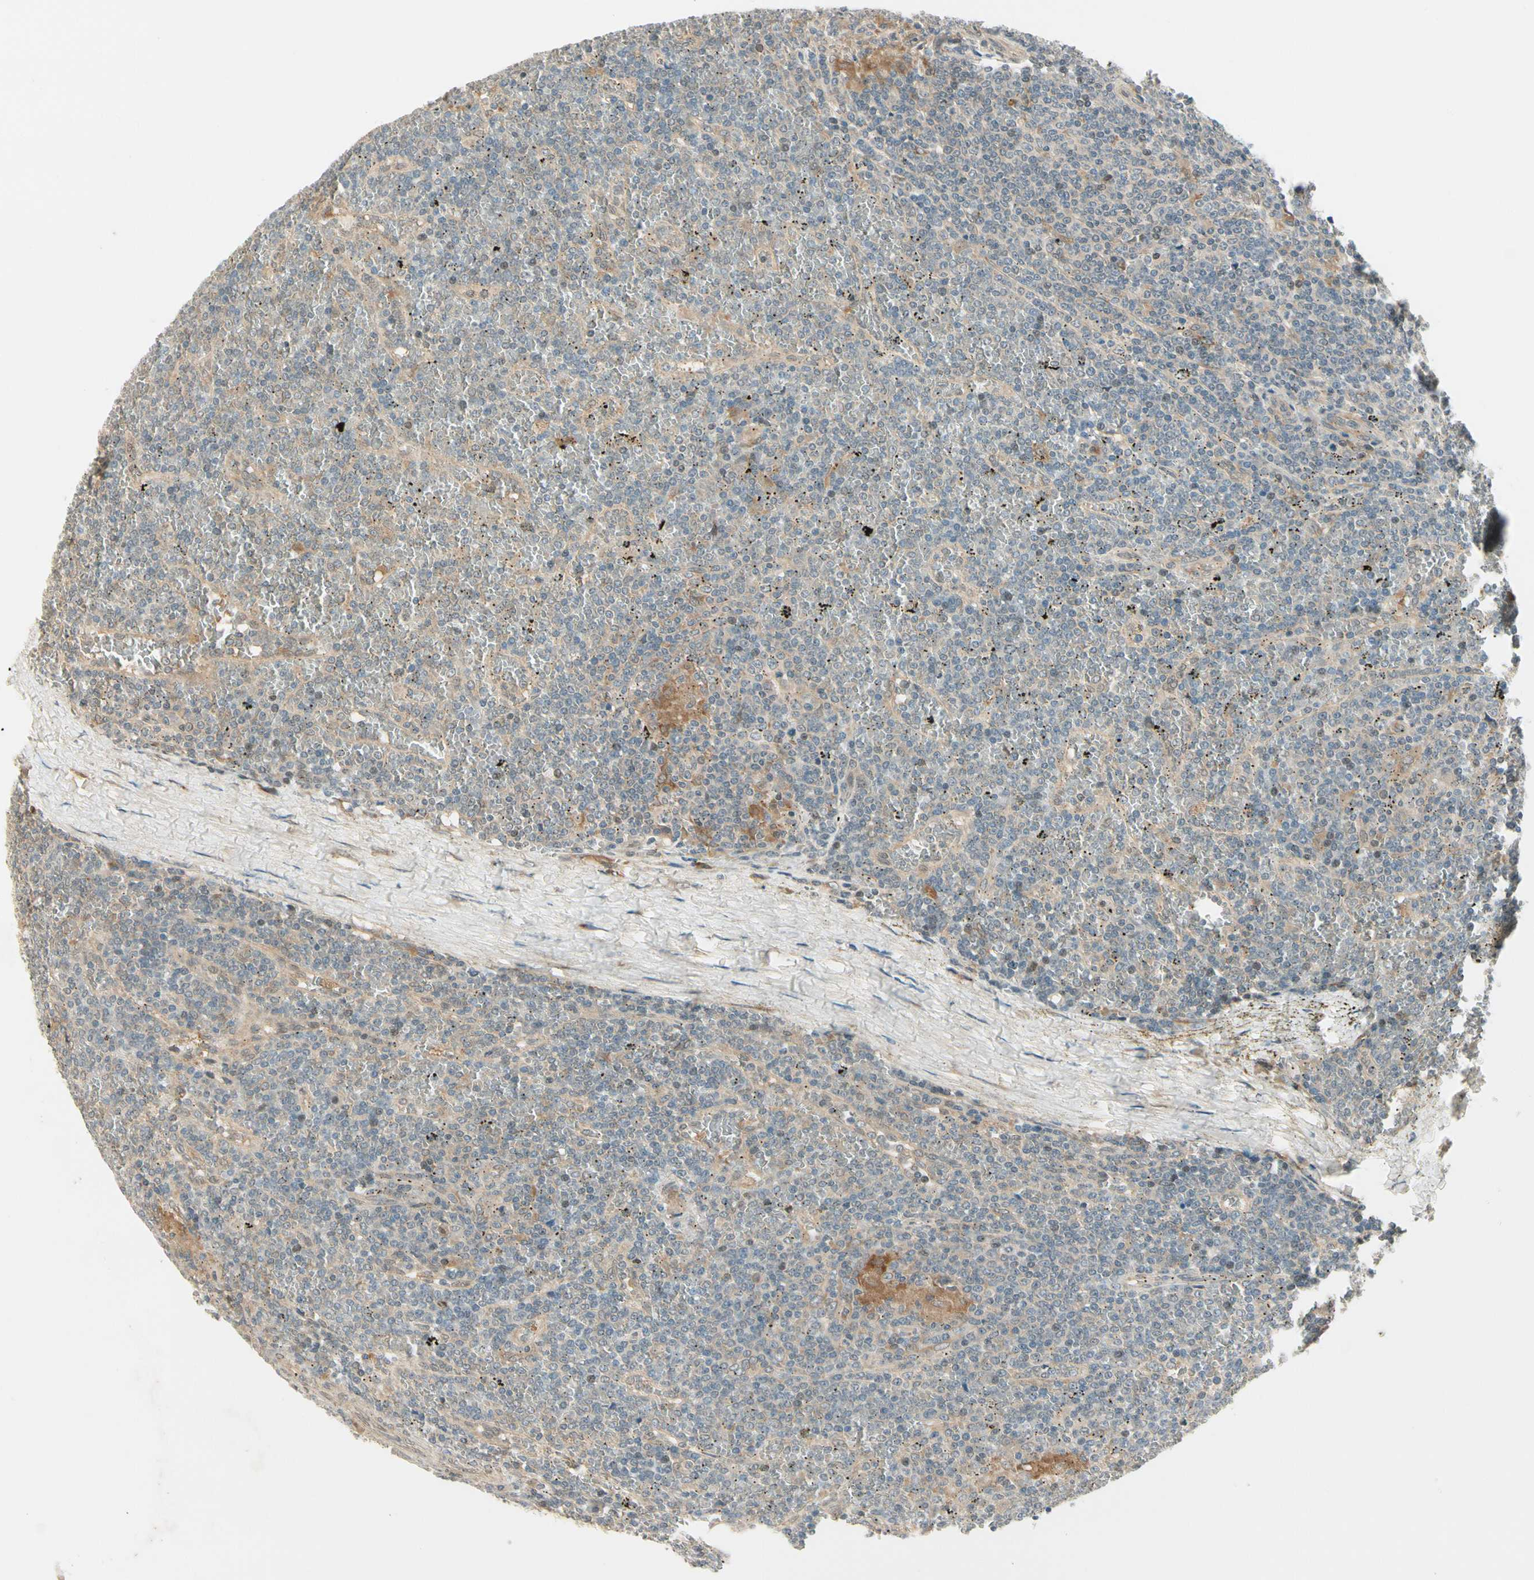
{"staining": {"intensity": "negative", "quantity": "none", "location": "none"}, "tissue": "lymphoma", "cell_type": "Tumor cells", "image_type": "cancer", "snomed": [{"axis": "morphology", "description": "Malignant lymphoma, non-Hodgkin's type, Low grade"}, {"axis": "topography", "description": "Spleen"}], "caption": "There is no significant staining in tumor cells of malignant lymphoma, non-Hodgkin's type (low-grade).", "gene": "EPHB3", "patient": {"sex": "female", "age": 19}}